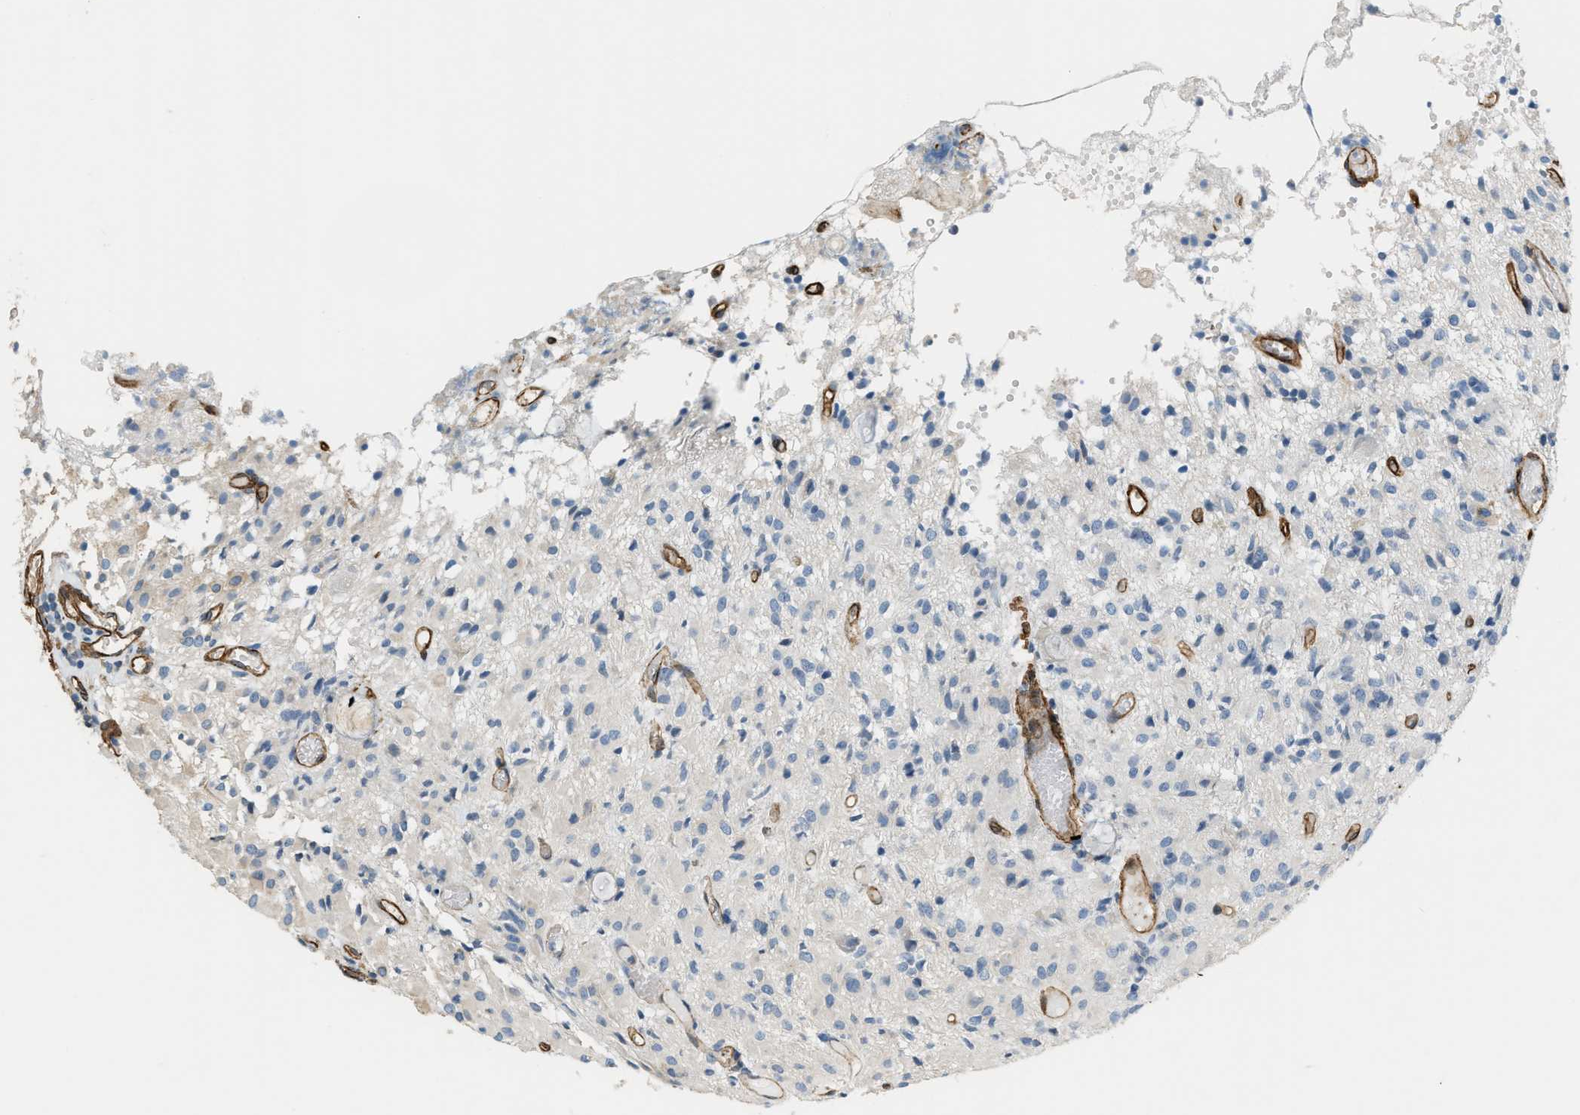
{"staining": {"intensity": "negative", "quantity": "none", "location": "none"}, "tissue": "glioma", "cell_type": "Tumor cells", "image_type": "cancer", "snomed": [{"axis": "morphology", "description": "Glioma, malignant, High grade"}, {"axis": "topography", "description": "Brain"}], "caption": "High magnification brightfield microscopy of glioma stained with DAB (3,3'-diaminobenzidine) (brown) and counterstained with hematoxylin (blue): tumor cells show no significant positivity.", "gene": "TMEM43", "patient": {"sex": "female", "age": 59}}